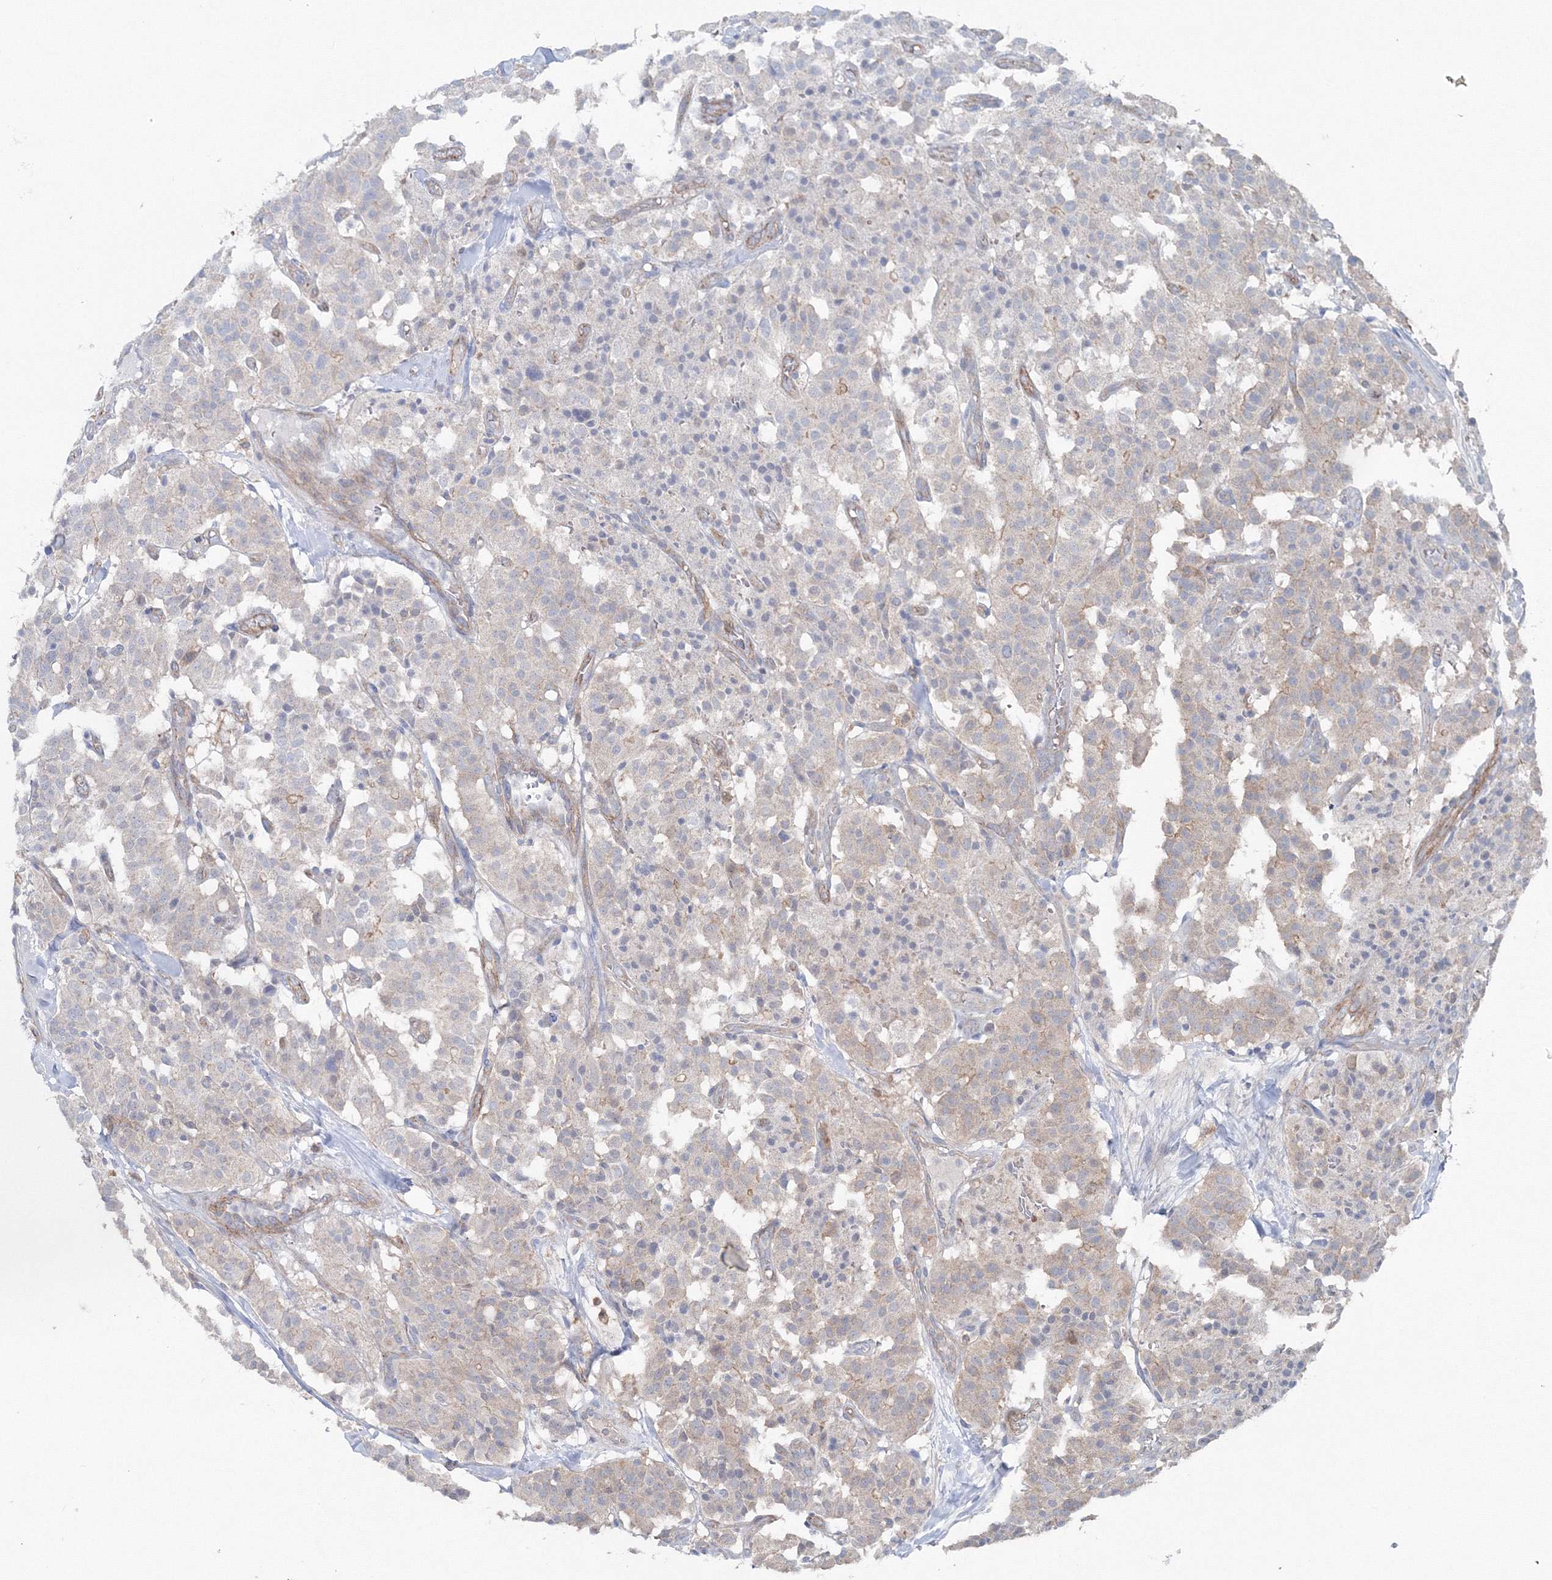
{"staining": {"intensity": "weak", "quantity": "<25%", "location": "cytoplasmic/membranous"}, "tissue": "carcinoid", "cell_type": "Tumor cells", "image_type": "cancer", "snomed": [{"axis": "morphology", "description": "Carcinoid, malignant, NOS"}, {"axis": "topography", "description": "Lung"}], "caption": "High power microscopy micrograph of an immunohistochemistry (IHC) histopathology image of malignant carcinoid, revealing no significant staining in tumor cells.", "gene": "GGA2", "patient": {"sex": "male", "age": 30}}